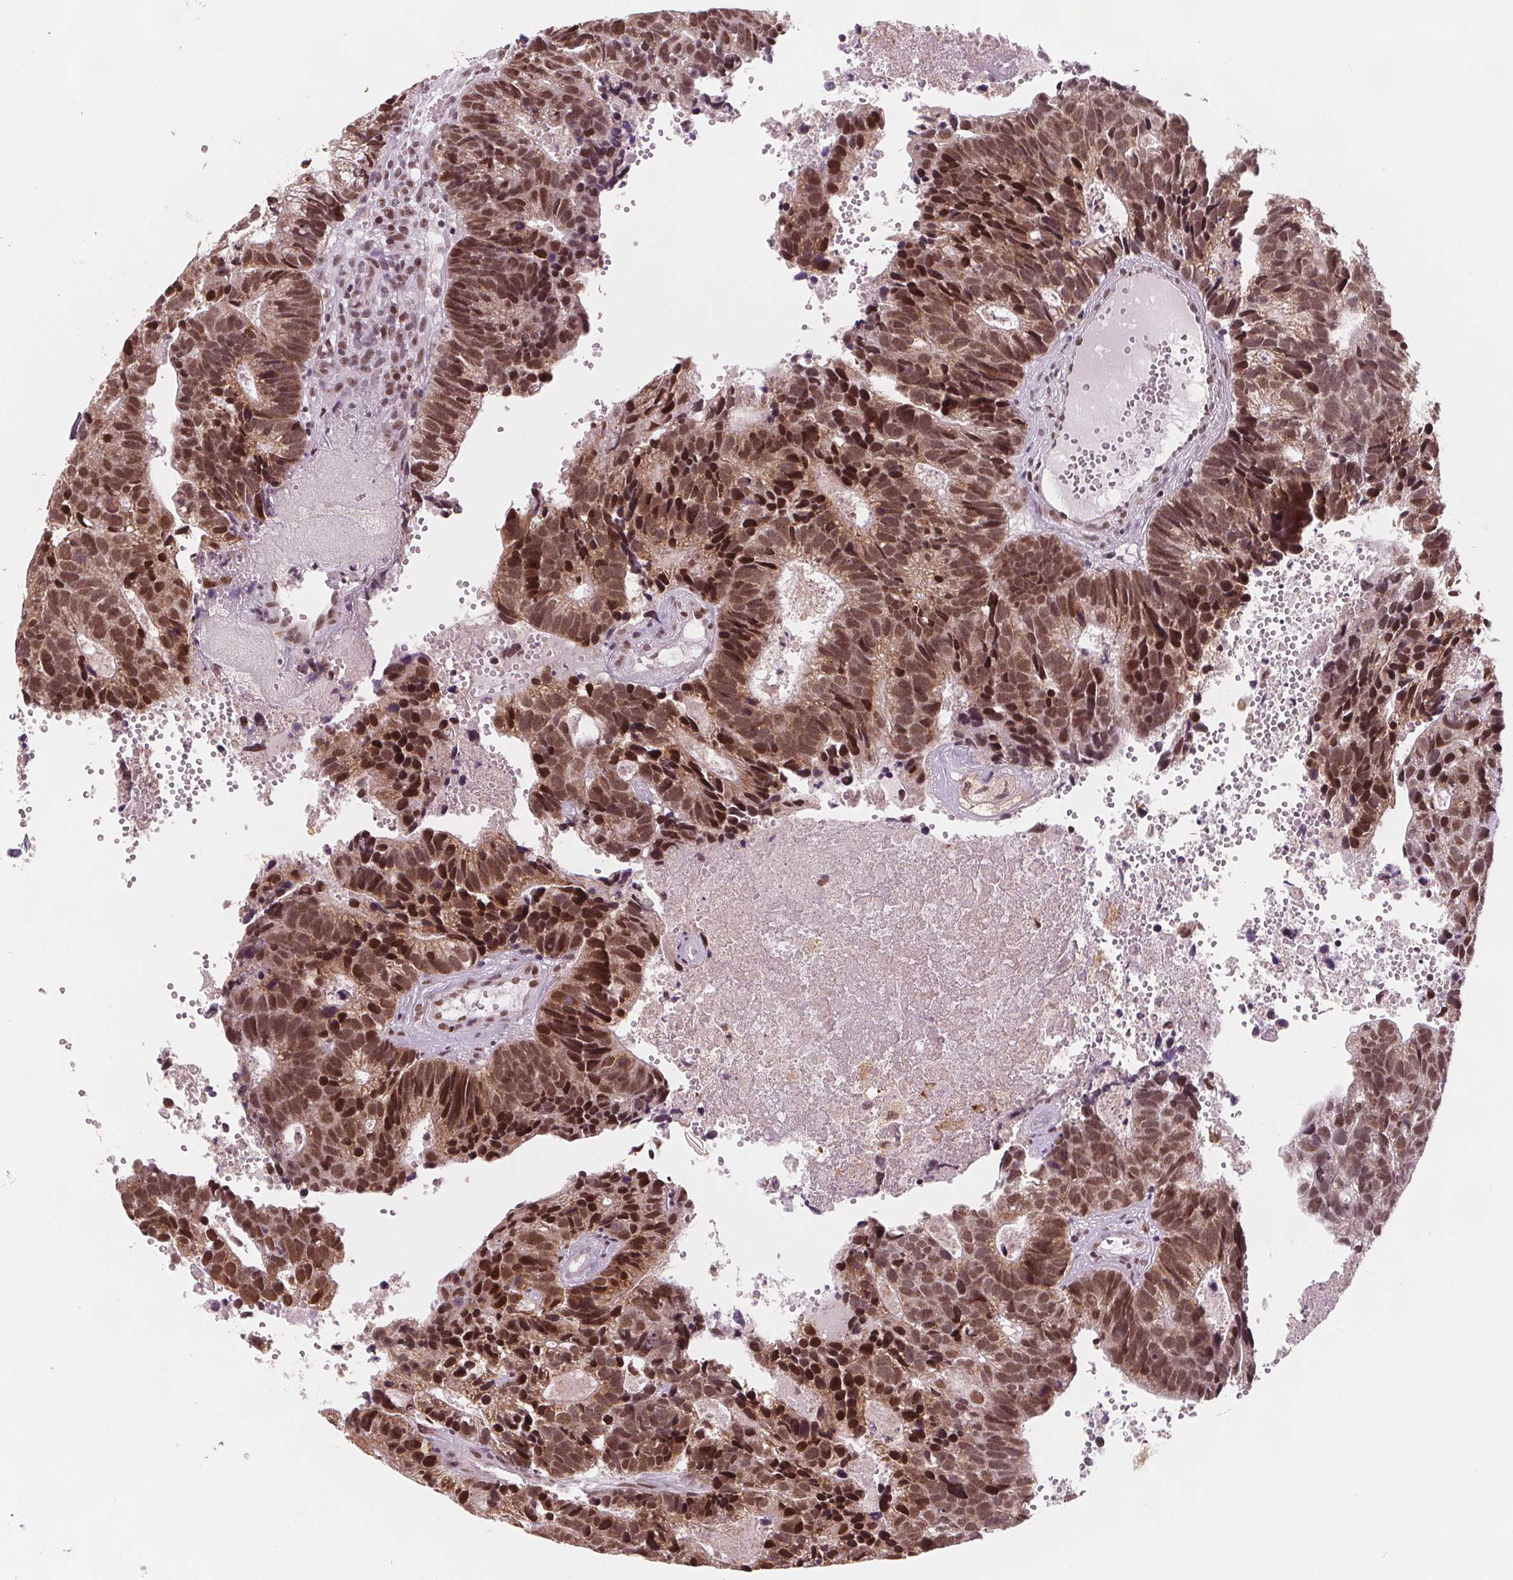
{"staining": {"intensity": "moderate", "quantity": ">75%", "location": "nuclear"}, "tissue": "head and neck cancer", "cell_type": "Tumor cells", "image_type": "cancer", "snomed": [{"axis": "morphology", "description": "Adenocarcinoma, NOS"}, {"axis": "topography", "description": "Head-Neck"}], "caption": "Immunohistochemistry (DAB (3,3'-diaminobenzidine)) staining of head and neck cancer demonstrates moderate nuclear protein positivity in about >75% of tumor cells.", "gene": "DPM2", "patient": {"sex": "male", "age": 62}}